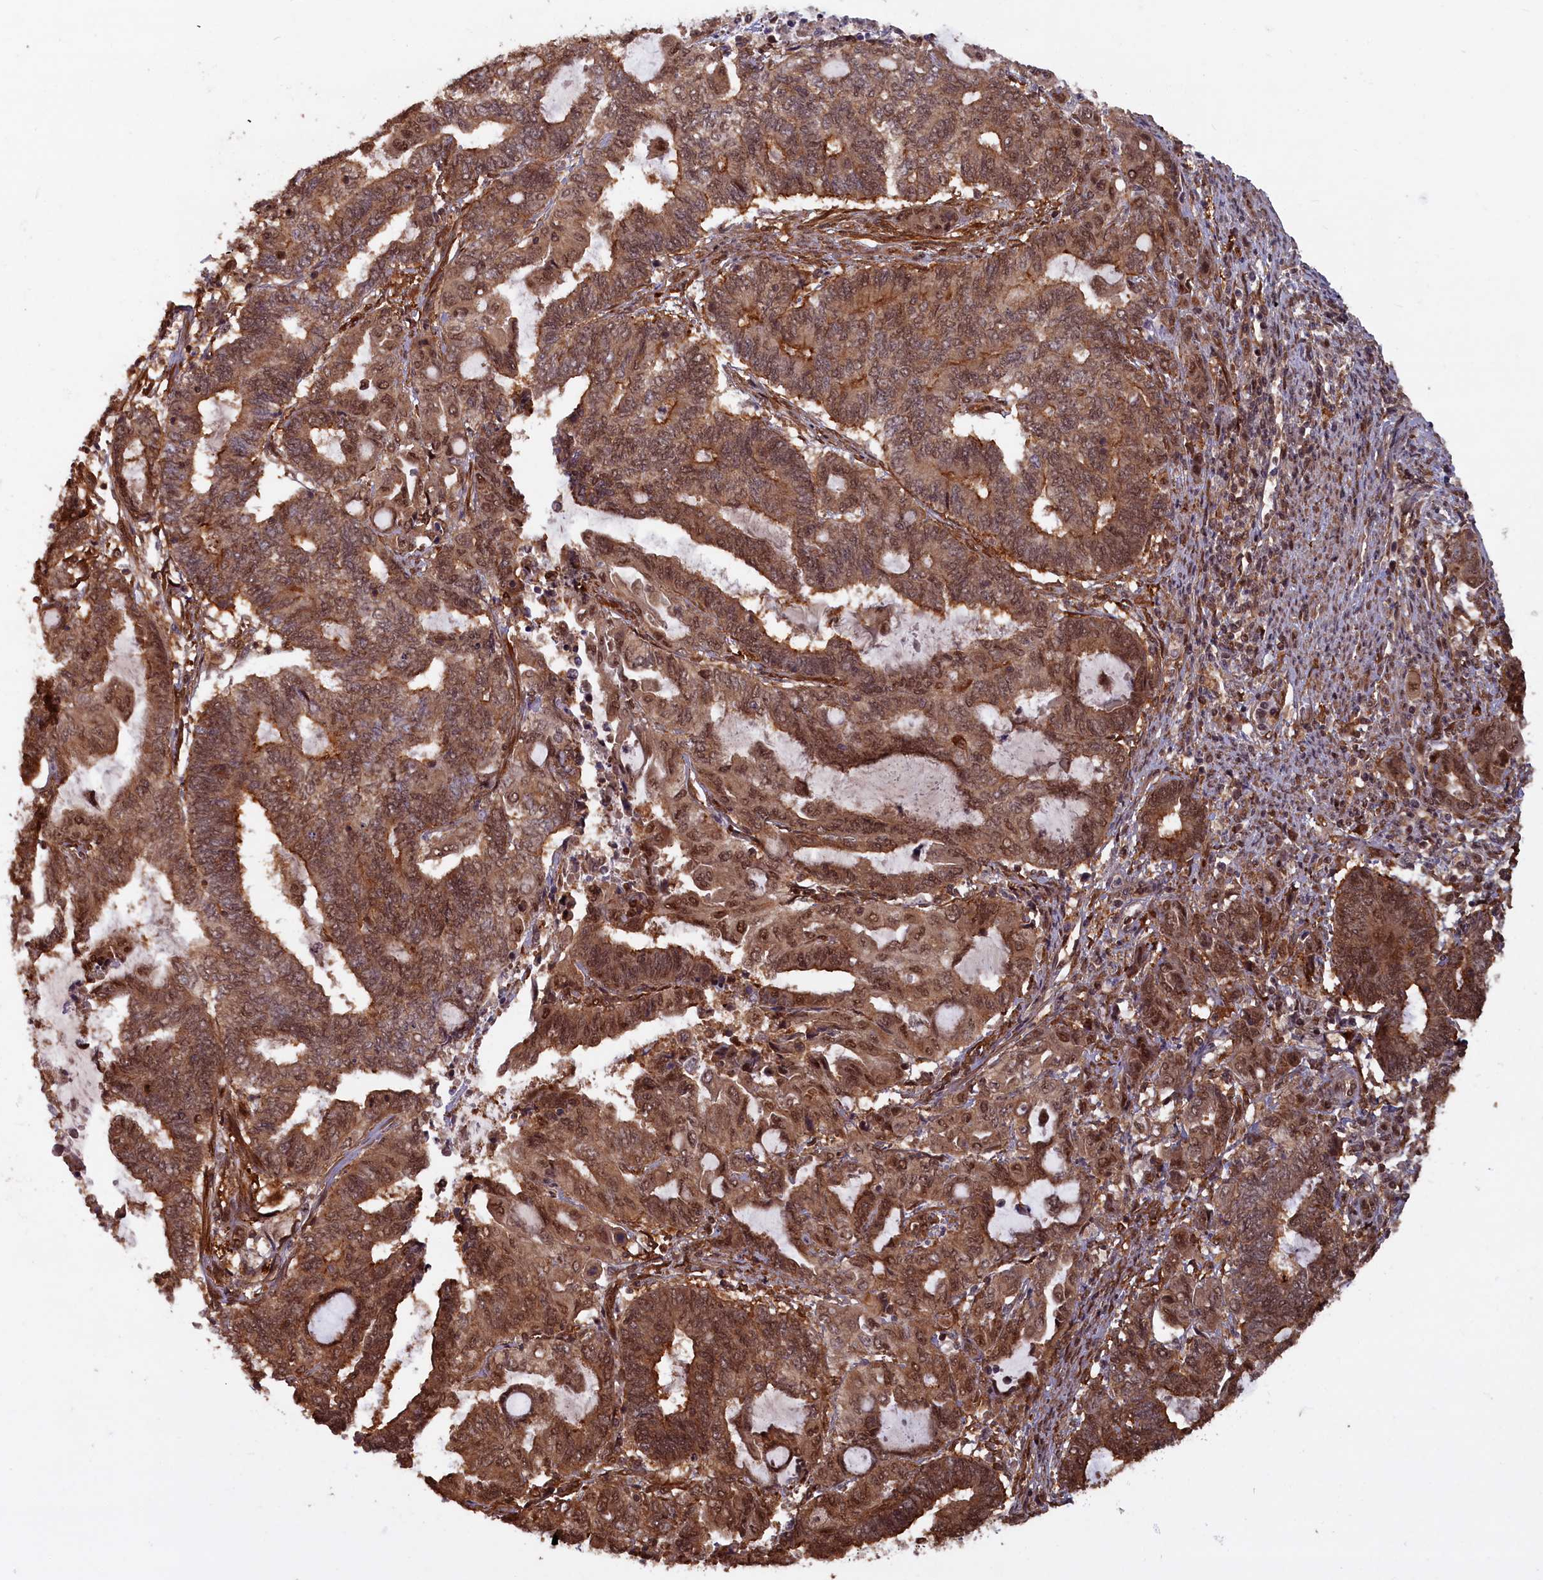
{"staining": {"intensity": "moderate", "quantity": ">75%", "location": "cytoplasmic/membranous,nuclear"}, "tissue": "endometrial cancer", "cell_type": "Tumor cells", "image_type": "cancer", "snomed": [{"axis": "morphology", "description": "Adenocarcinoma, NOS"}, {"axis": "topography", "description": "Uterus"}, {"axis": "topography", "description": "Endometrium"}], "caption": "The immunohistochemical stain highlights moderate cytoplasmic/membranous and nuclear expression in tumor cells of endometrial cancer tissue.", "gene": "HIF3A", "patient": {"sex": "female", "age": 70}}